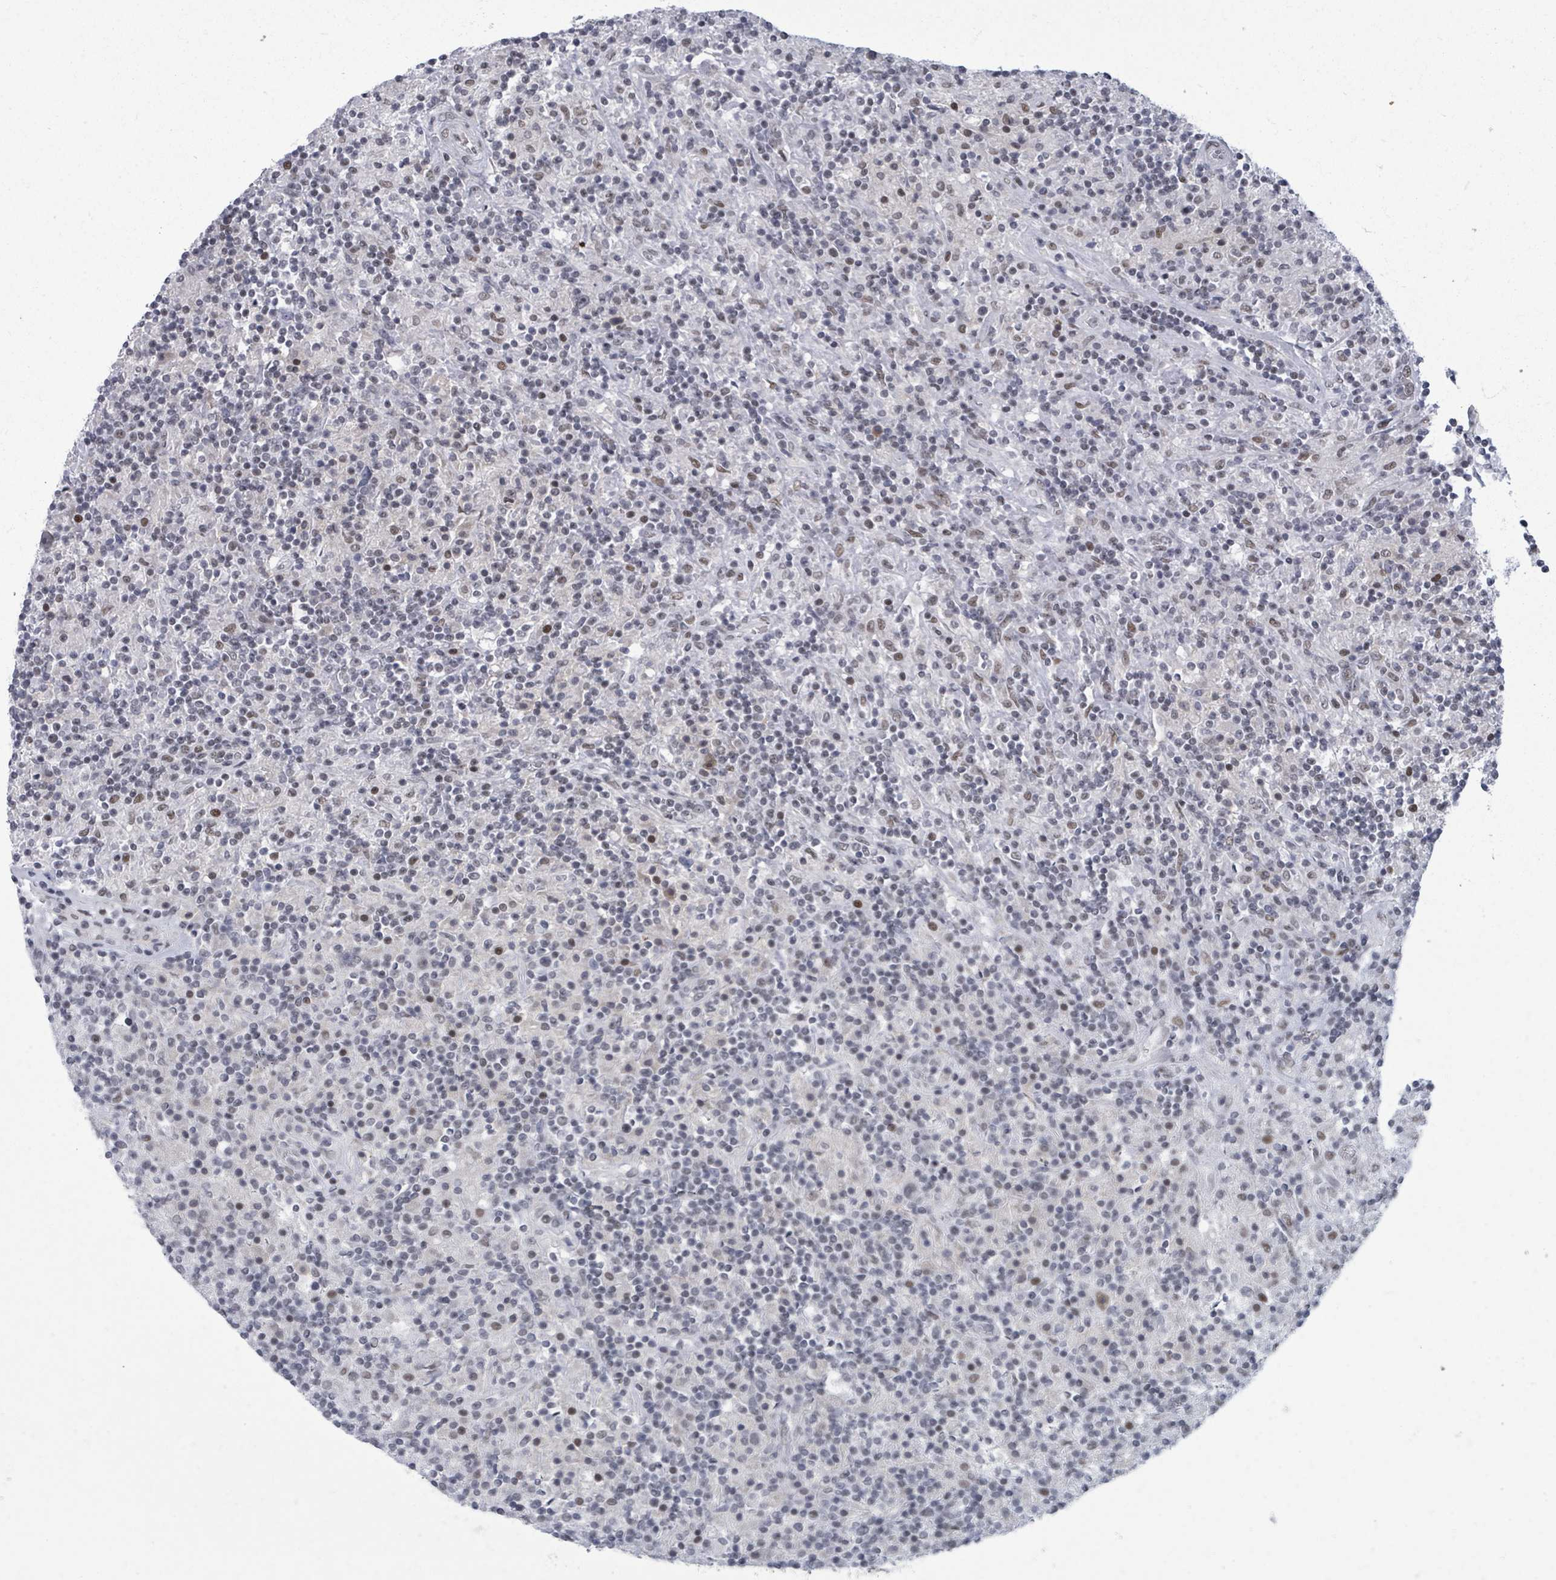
{"staining": {"intensity": "weak", "quantity": "25%-75%", "location": "nuclear"}, "tissue": "lymphoma", "cell_type": "Tumor cells", "image_type": "cancer", "snomed": [{"axis": "morphology", "description": "Hodgkin's disease, NOS"}, {"axis": "topography", "description": "Lymph node"}], "caption": "An immunohistochemistry (IHC) histopathology image of tumor tissue is shown. Protein staining in brown shows weak nuclear positivity in Hodgkin's disease within tumor cells.", "gene": "ERCC5", "patient": {"sex": "male", "age": 70}}